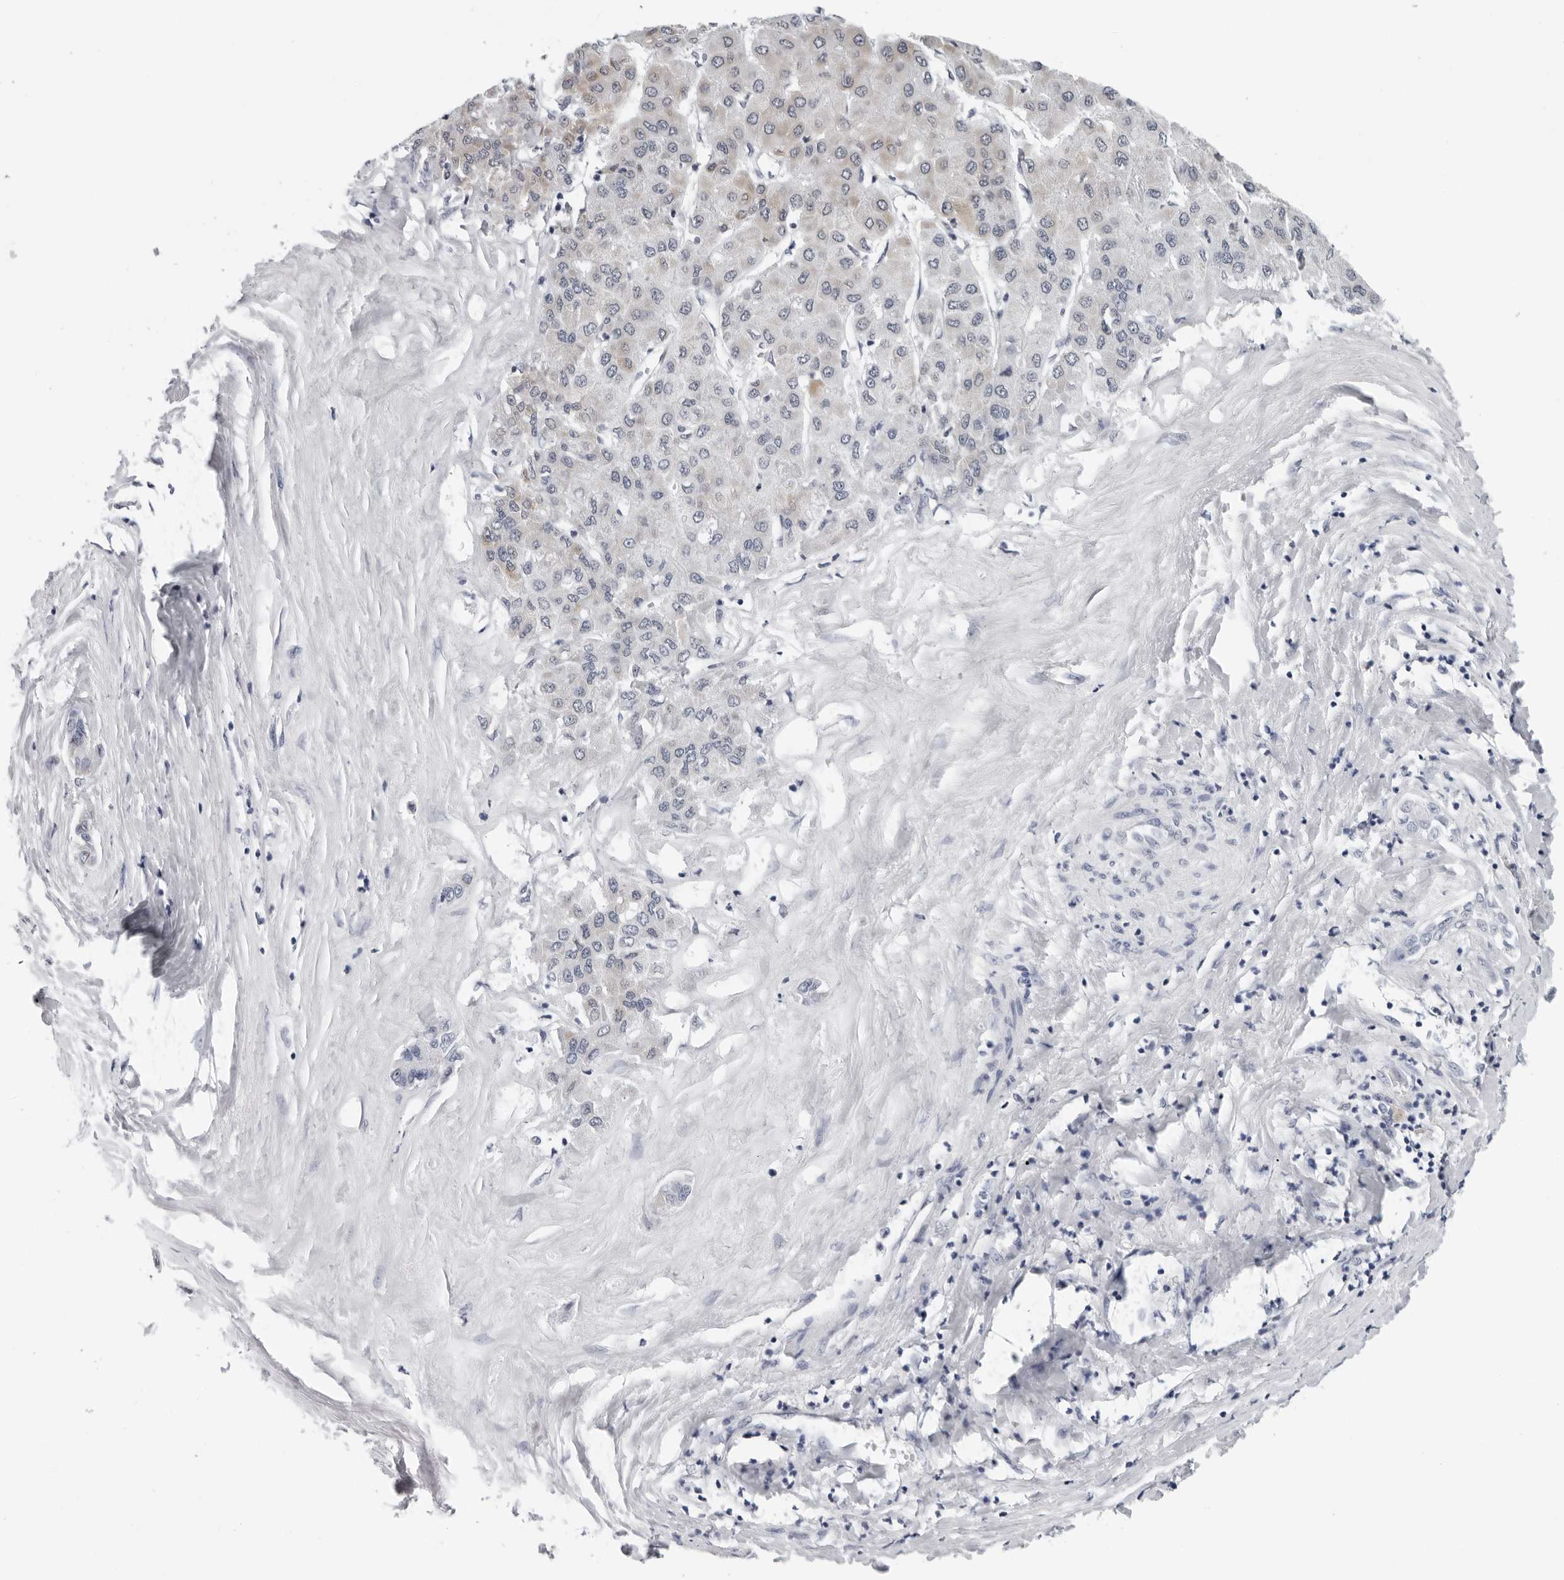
{"staining": {"intensity": "weak", "quantity": "<25%", "location": "cytoplasmic/membranous"}, "tissue": "liver cancer", "cell_type": "Tumor cells", "image_type": "cancer", "snomed": [{"axis": "morphology", "description": "Carcinoma, Hepatocellular, NOS"}, {"axis": "topography", "description": "Liver"}], "caption": "This is an immunohistochemistry histopathology image of liver cancer (hepatocellular carcinoma). There is no expression in tumor cells.", "gene": "CPT2", "patient": {"sex": "male", "age": 65}}